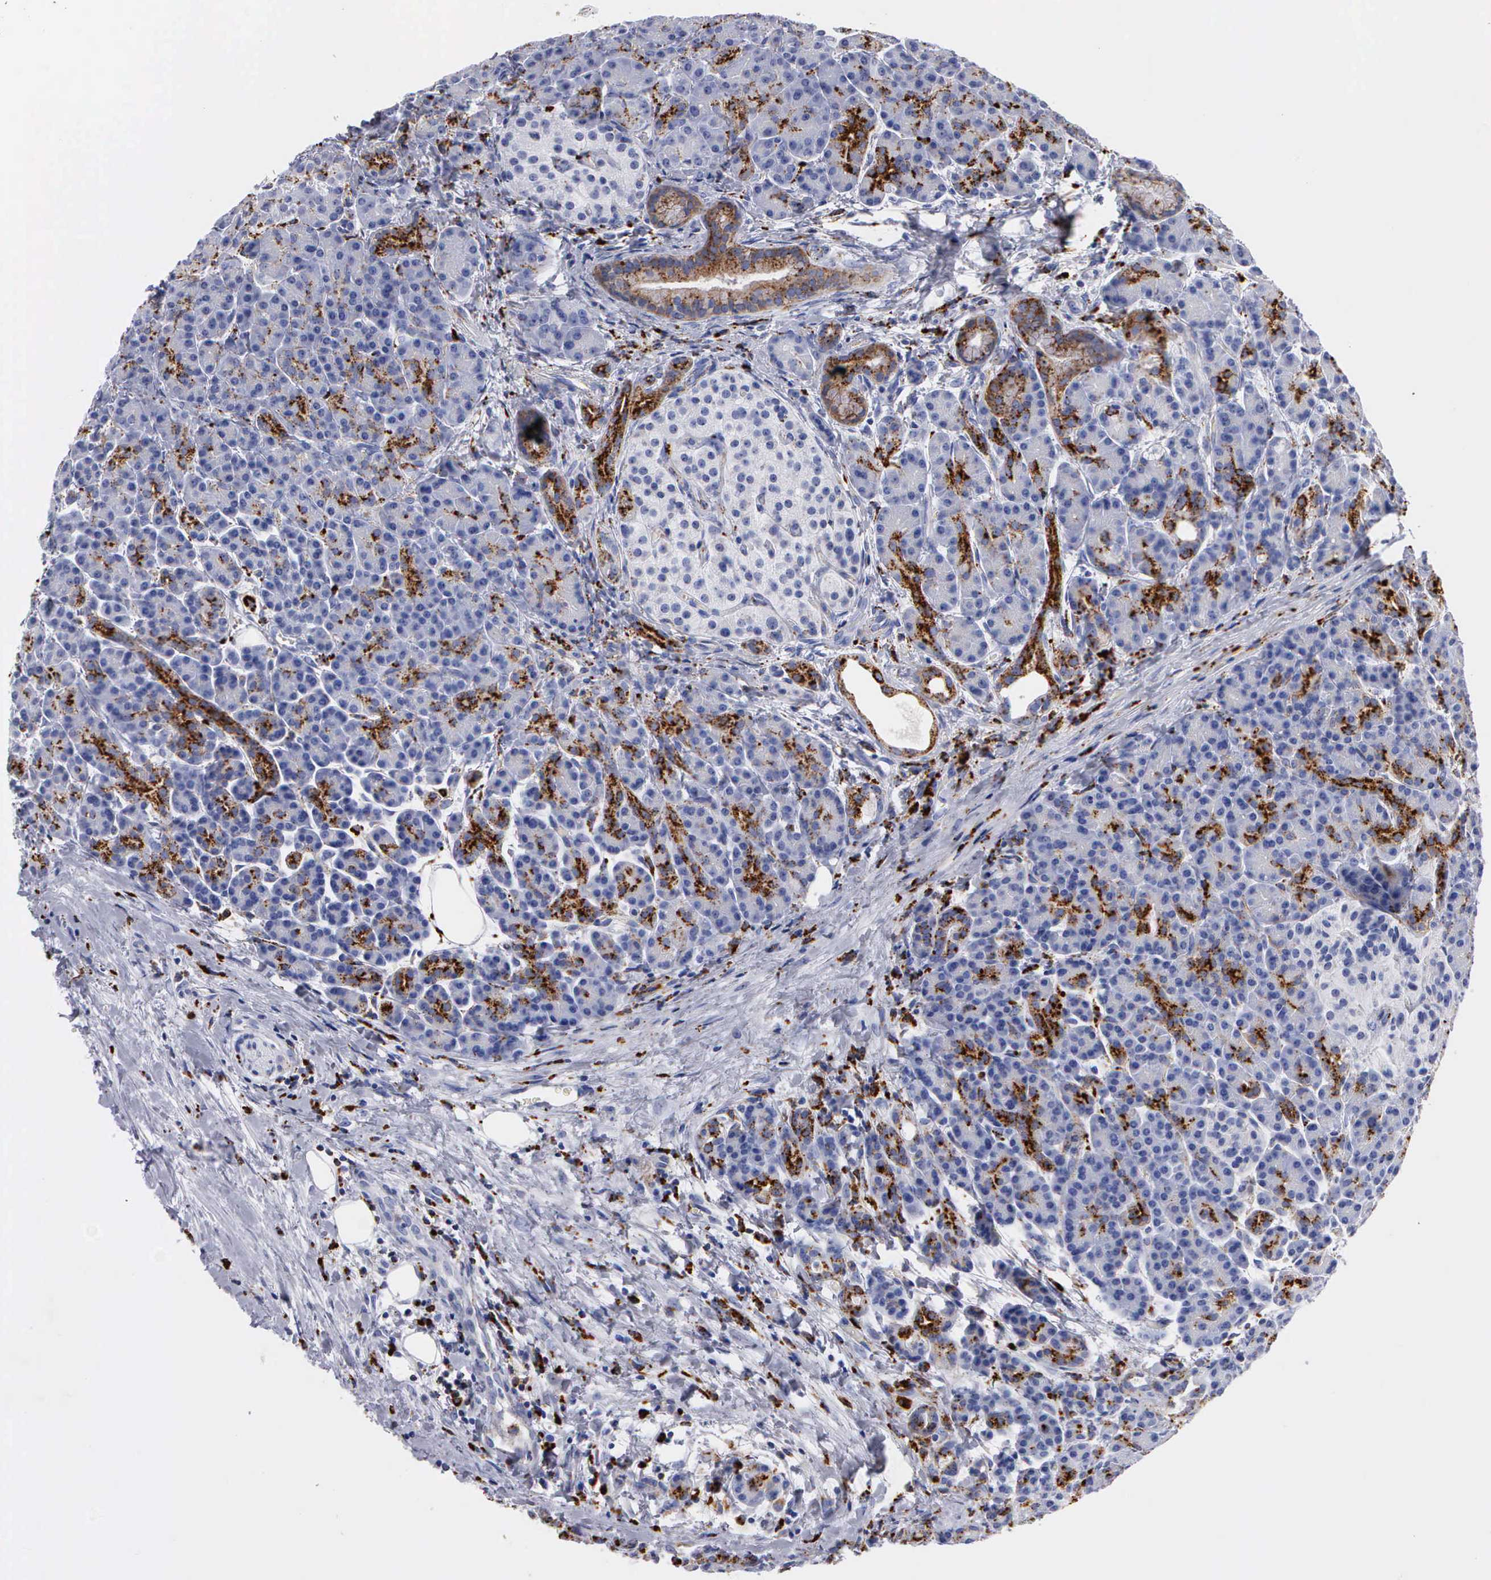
{"staining": {"intensity": "moderate", "quantity": "25%-75%", "location": "cytoplasmic/membranous"}, "tissue": "pancreas", "cell_type": "Exocrine glandular cells", "image_type": "normal", "snomed": [{"axis": "morphology", "description": "Normal tissue, NOS"}, {"axis": "topography", "description": "Pancreas"}], "caption": "Protein staining by immunohistochemistry reveals moderate cytoplasmic/membranous expression in about 25%-75% of exocrine glandular cells in benign pancreas. Using DAB (brown) and hematoxylin (blue) stains, captured at high magnification using brightfield microscopy.", "gene": "CTSH", "patient": {"sex": "female", "age": 77}}